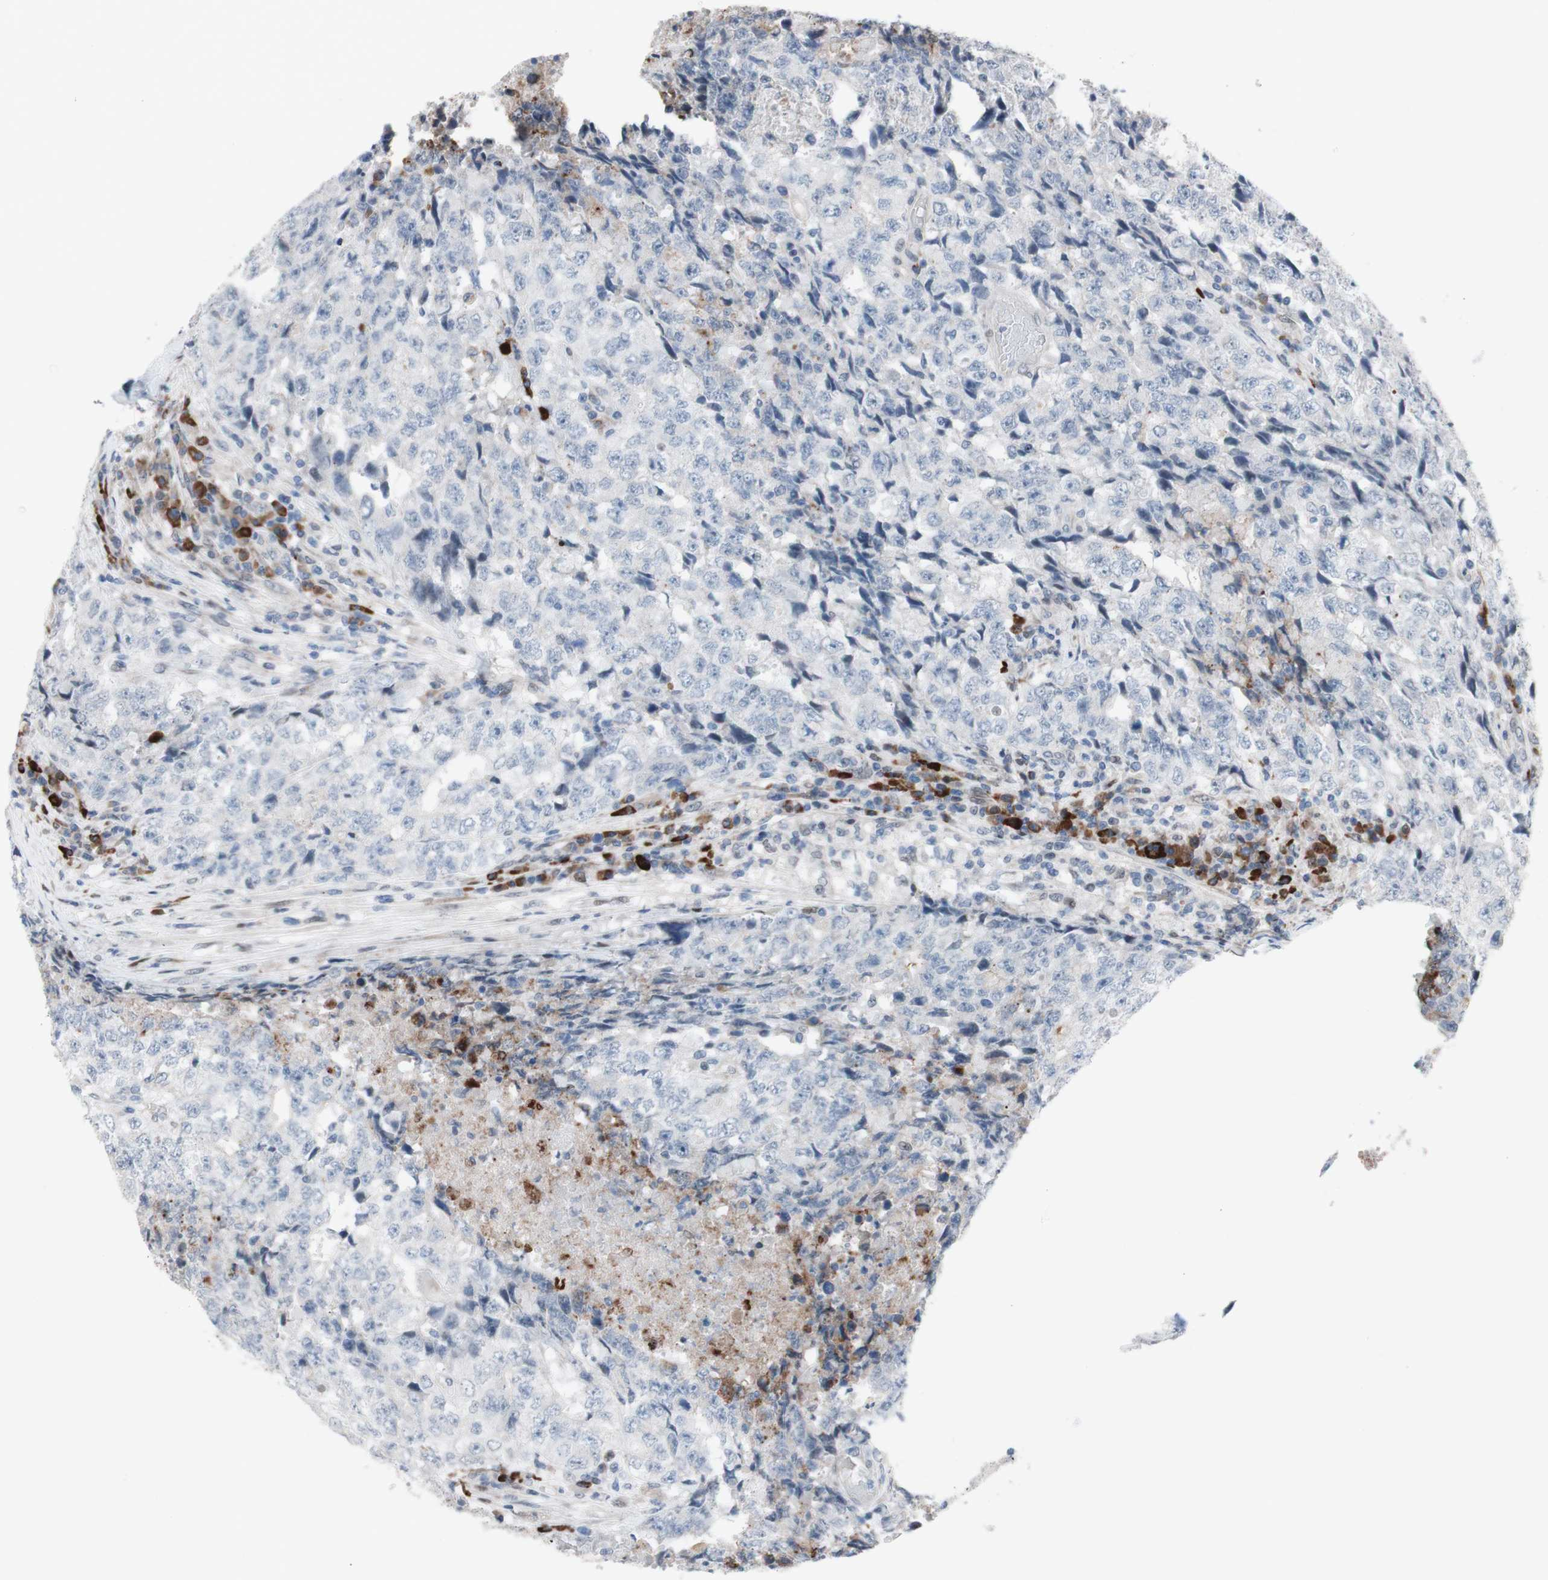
{"staining": {"intensity": "negative", "quantity": "none", "location": "none"}, "tissue": "testis cancer", "cell_type": "Tumor cells", "image_type": "cancer", "snomed": [{"axis": "morphology", "description": "Necrosis, NOS"}, {"axis": "morphology", "description": "Carcinoma, Embryonal, NOS"}, {"axis": "topography", "description": "Testis"}], "caption": "Human testis cancer (embryonal carcinoma) stained for a protein using immunohistochemistry exhibits no positivity in tumor cells.", "gene": "PHTF2", "patient": {"sex": "male", "age": 19}}